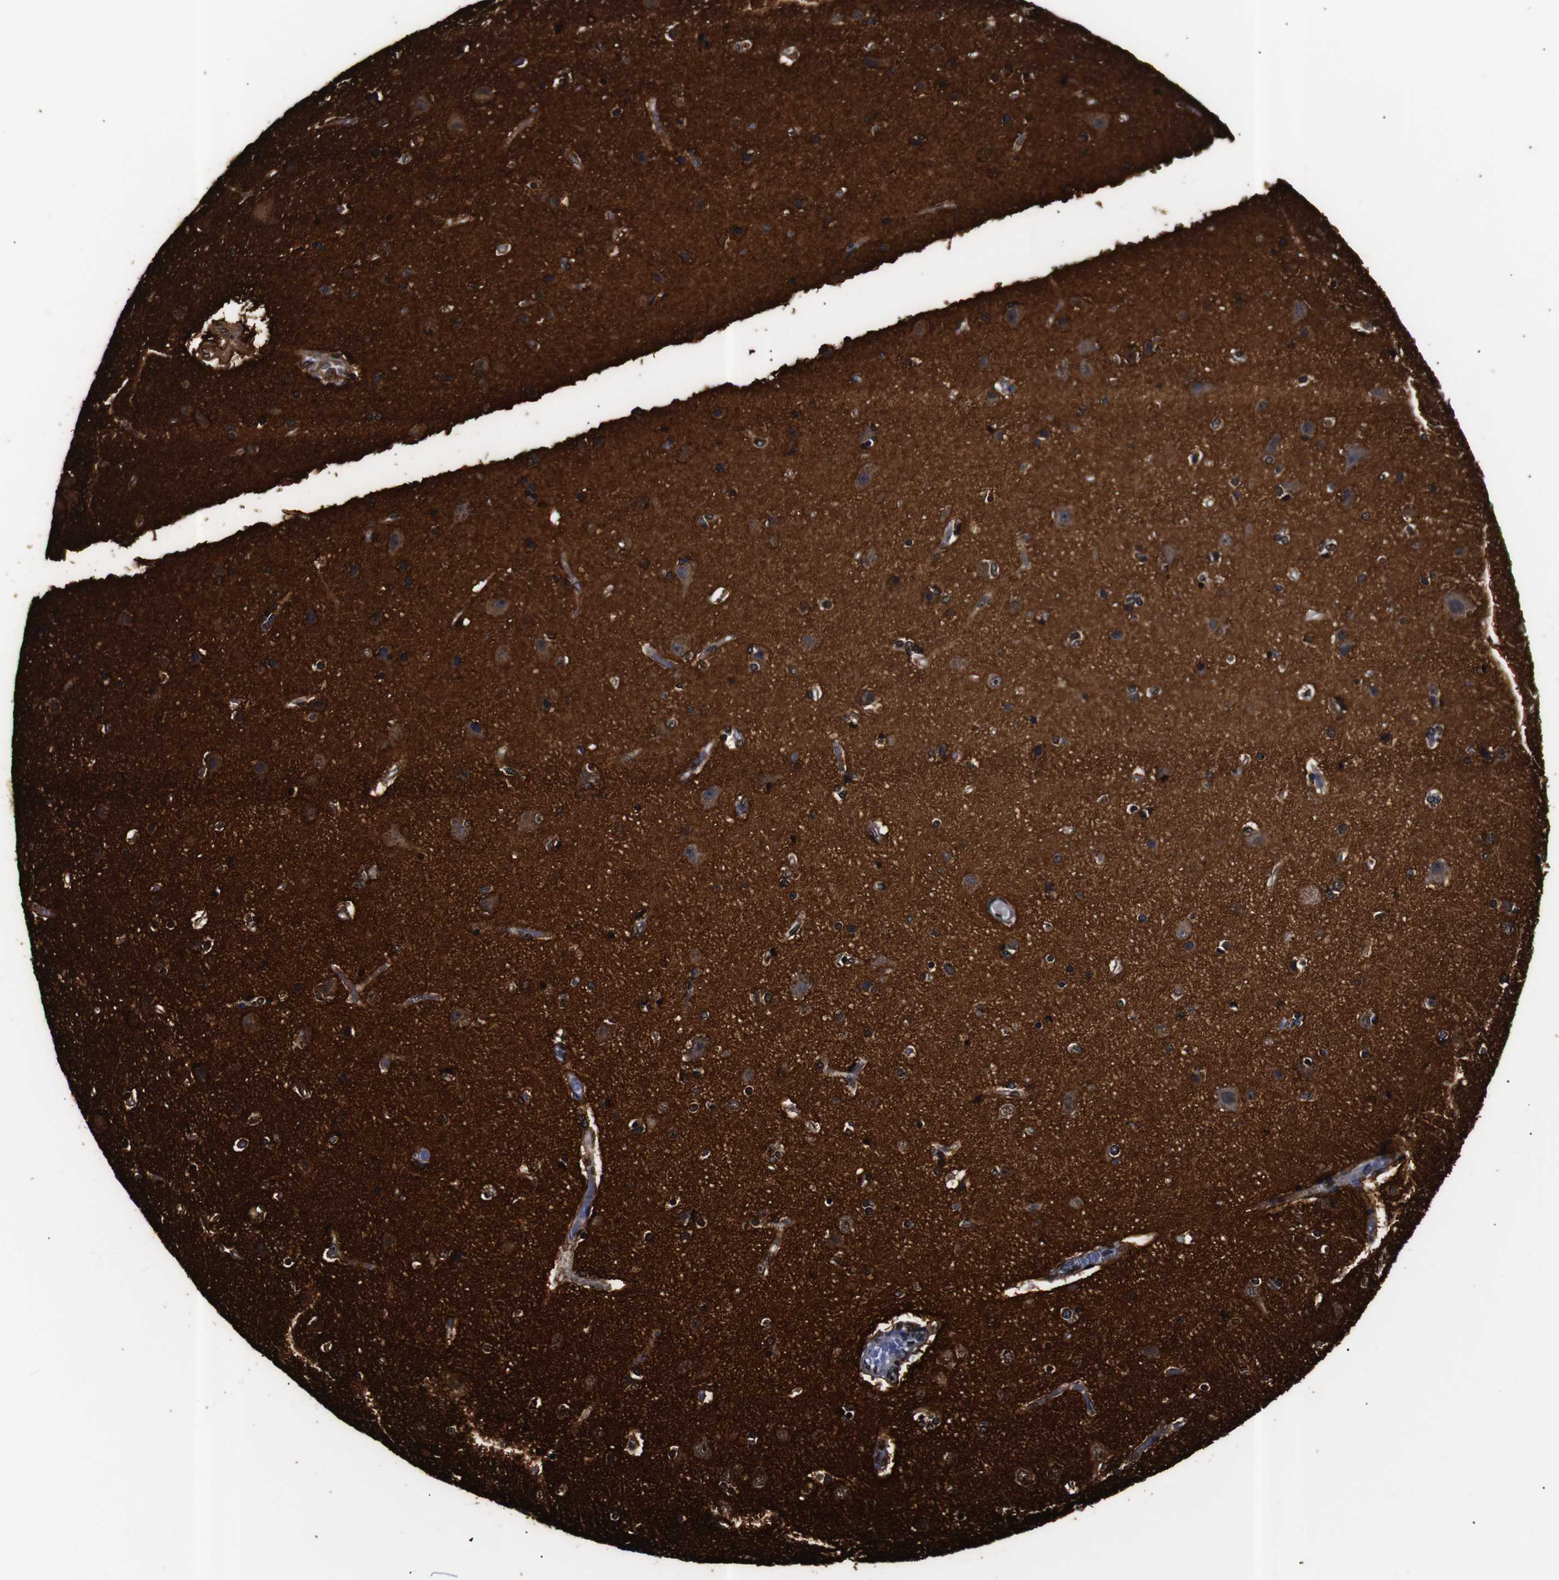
{"staining": {"intensity": "moderate", "quantity": ">75%", "location": "cytoplasmic/membranous"}, "tissue": "cerebral cortex", "cell_type": "Endothelial cells", "image_type": "normal", "snomed": [{"axis": "morphology", "description": "Normal tissue, NOS"}, {"axis": "topography", "description": "Cerebral cortex"}], "caption": "IHC histopathology image of normal cerebral cortex: human cerebral cortex stained using IHC demonstrates medium levels of moderate protein expression localized specifically in the cytoplasmic/membranous of endothelial cells, appearing as a cytoplasmic/membranous brown color.", "gene": "GAP43", "patient": {"sex": "female", "age": 54}}